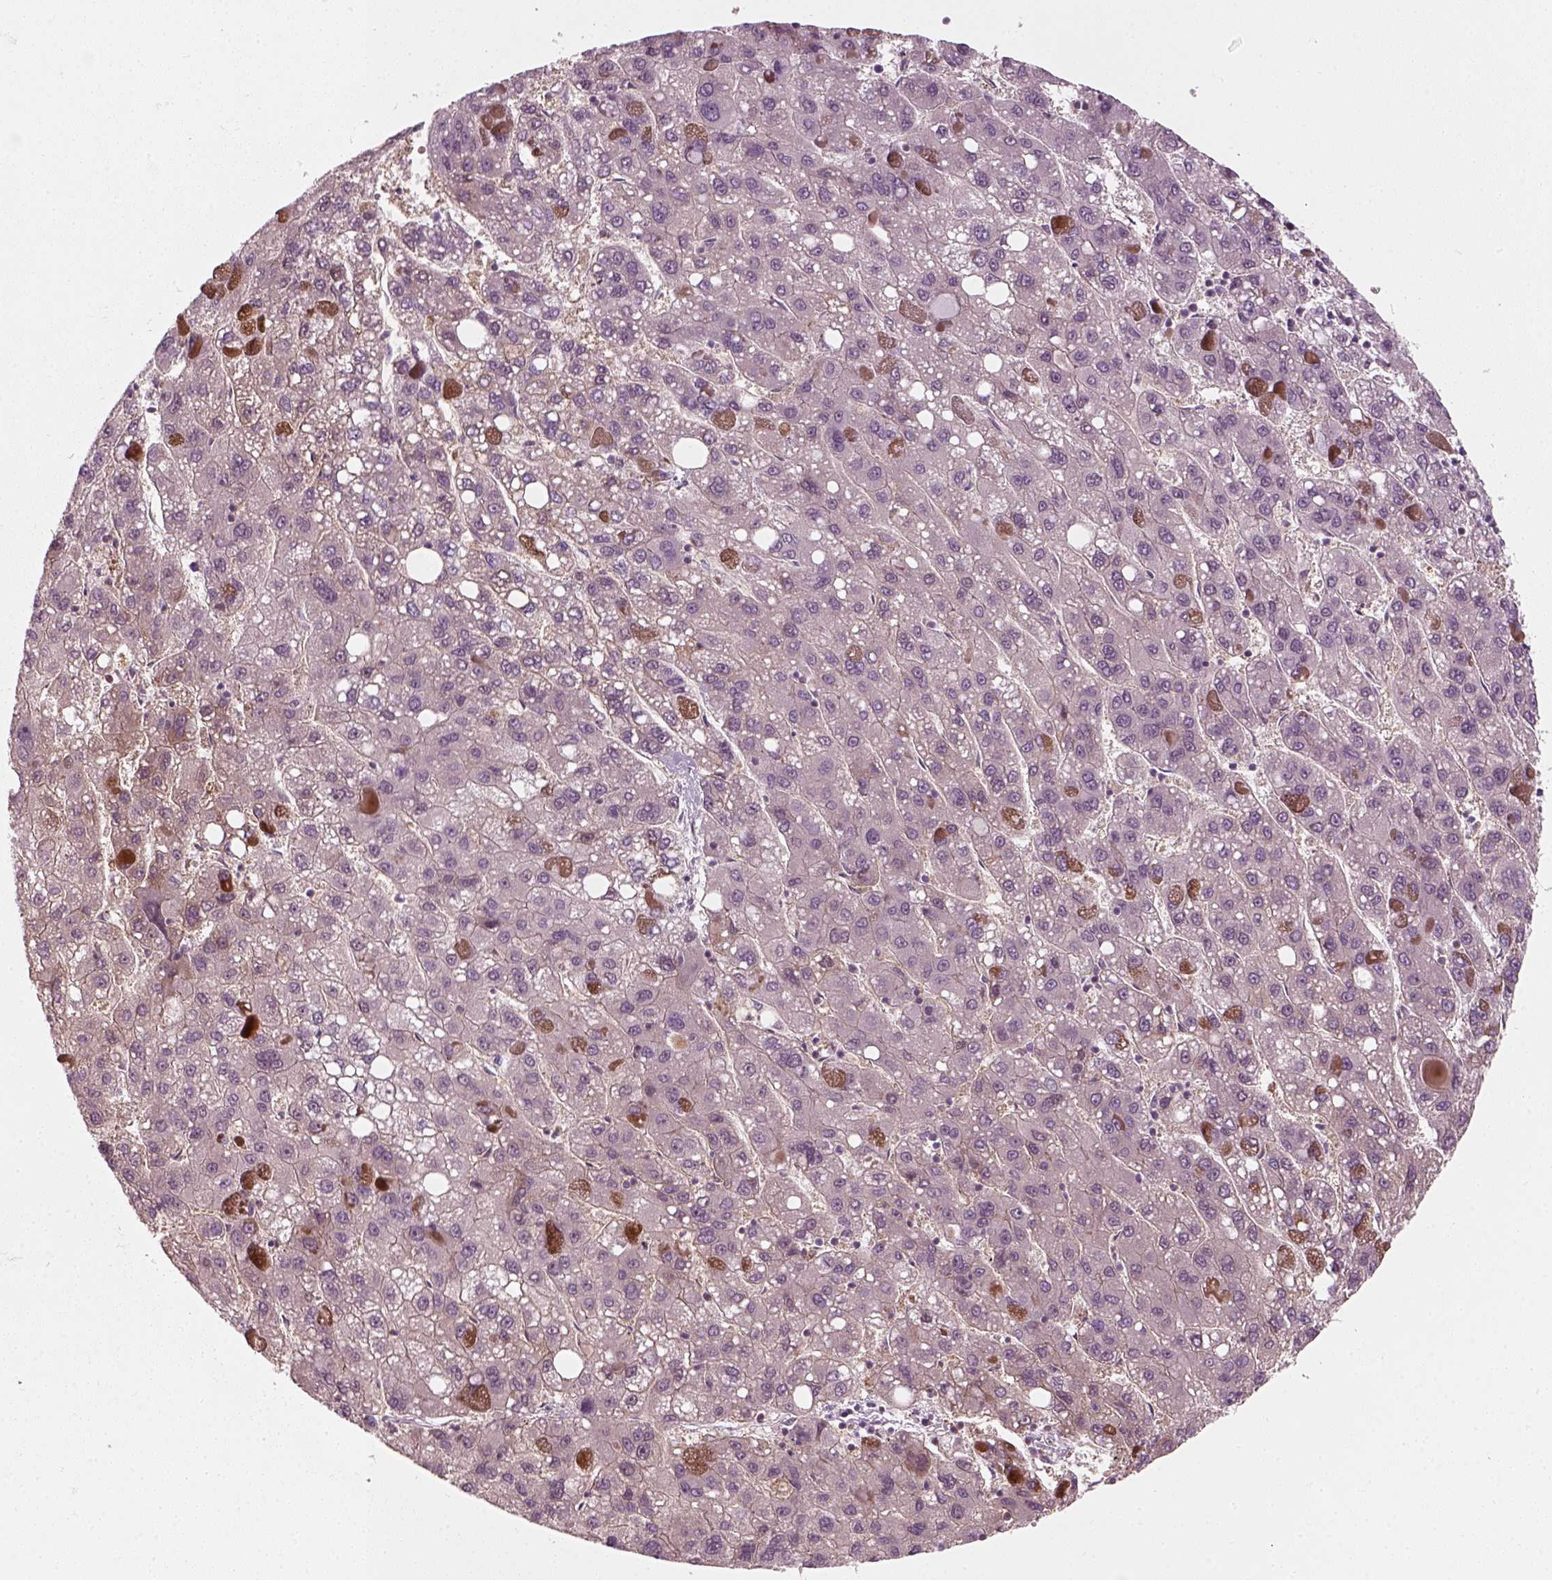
{"staining": {"intensity": "negative", "quantity": "none", "location": "none"}, "tissue": "liver cancer", "cell_type": "Tumor cells", "image_type": "cancer", "snomed": [{"axis": "morphology", "description": "Carcinoma, Hepatocellular, NOS"}, {"axis": "topography", "description": "Liver"}], "caption": "There is no significant positivity in tumor cells of liver hepatocellular carcinoma.", "gene": "DNASE1L1", "patient": {"sex": "female", "age": 82}}